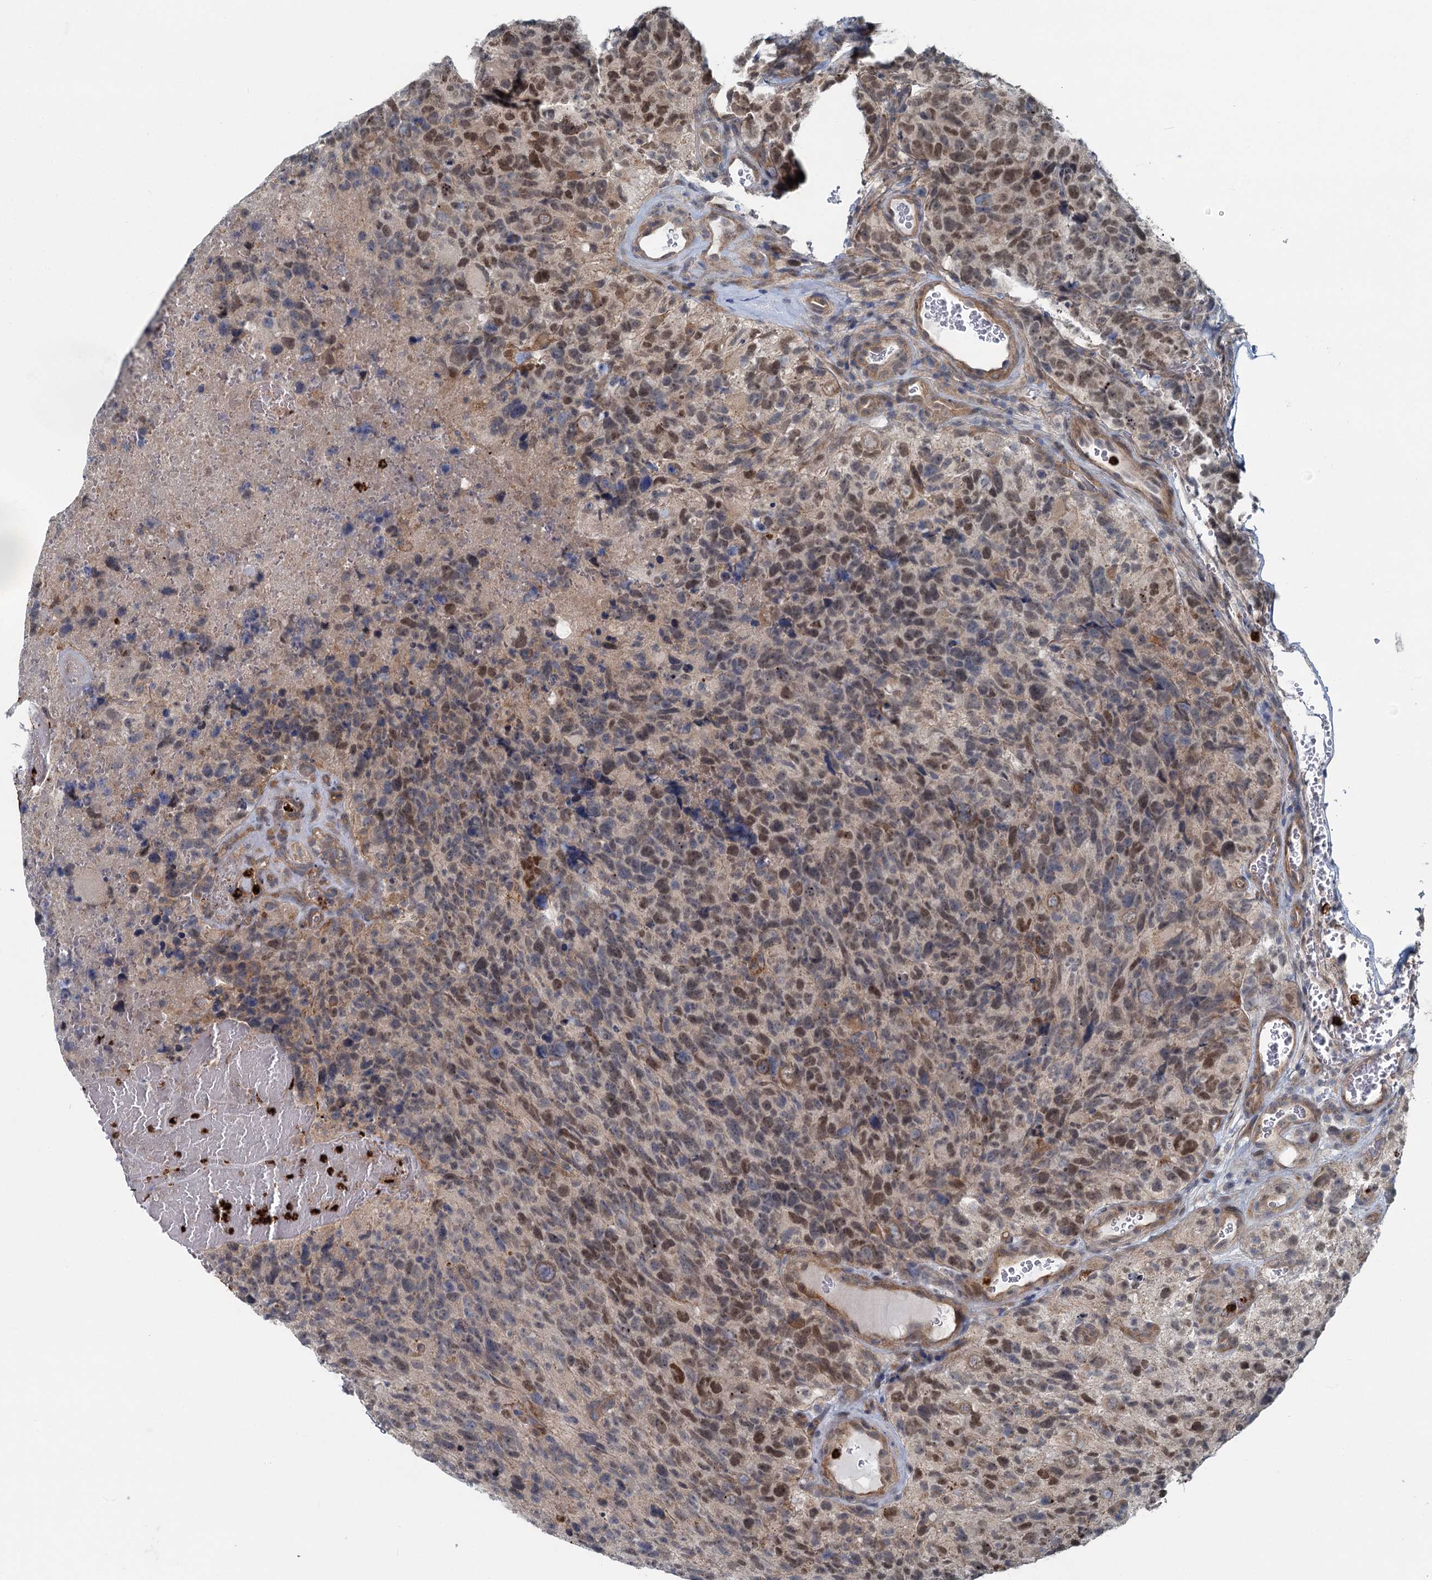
{"staining": {"intensity": "moderate", "quantity": "25%-75%", "location": "nuclear"}, "tissue": "glioma", "cell_type": "Tumor cells", "image_type": "cancer", "snomed": [{"axis": "morphology", "description": "Glioma, malignant, High grade"}, {"axis": "topography", "description": "Brain"}], "caption": "An IHC photomicrograph of tumor tissue is shown. Protein staining in brown labels moderate nuclear positivity in malignant high-grade glioma within tumor cells.", "gene": "ADCY2", "patient": {"sex": "male", "age": 69}}